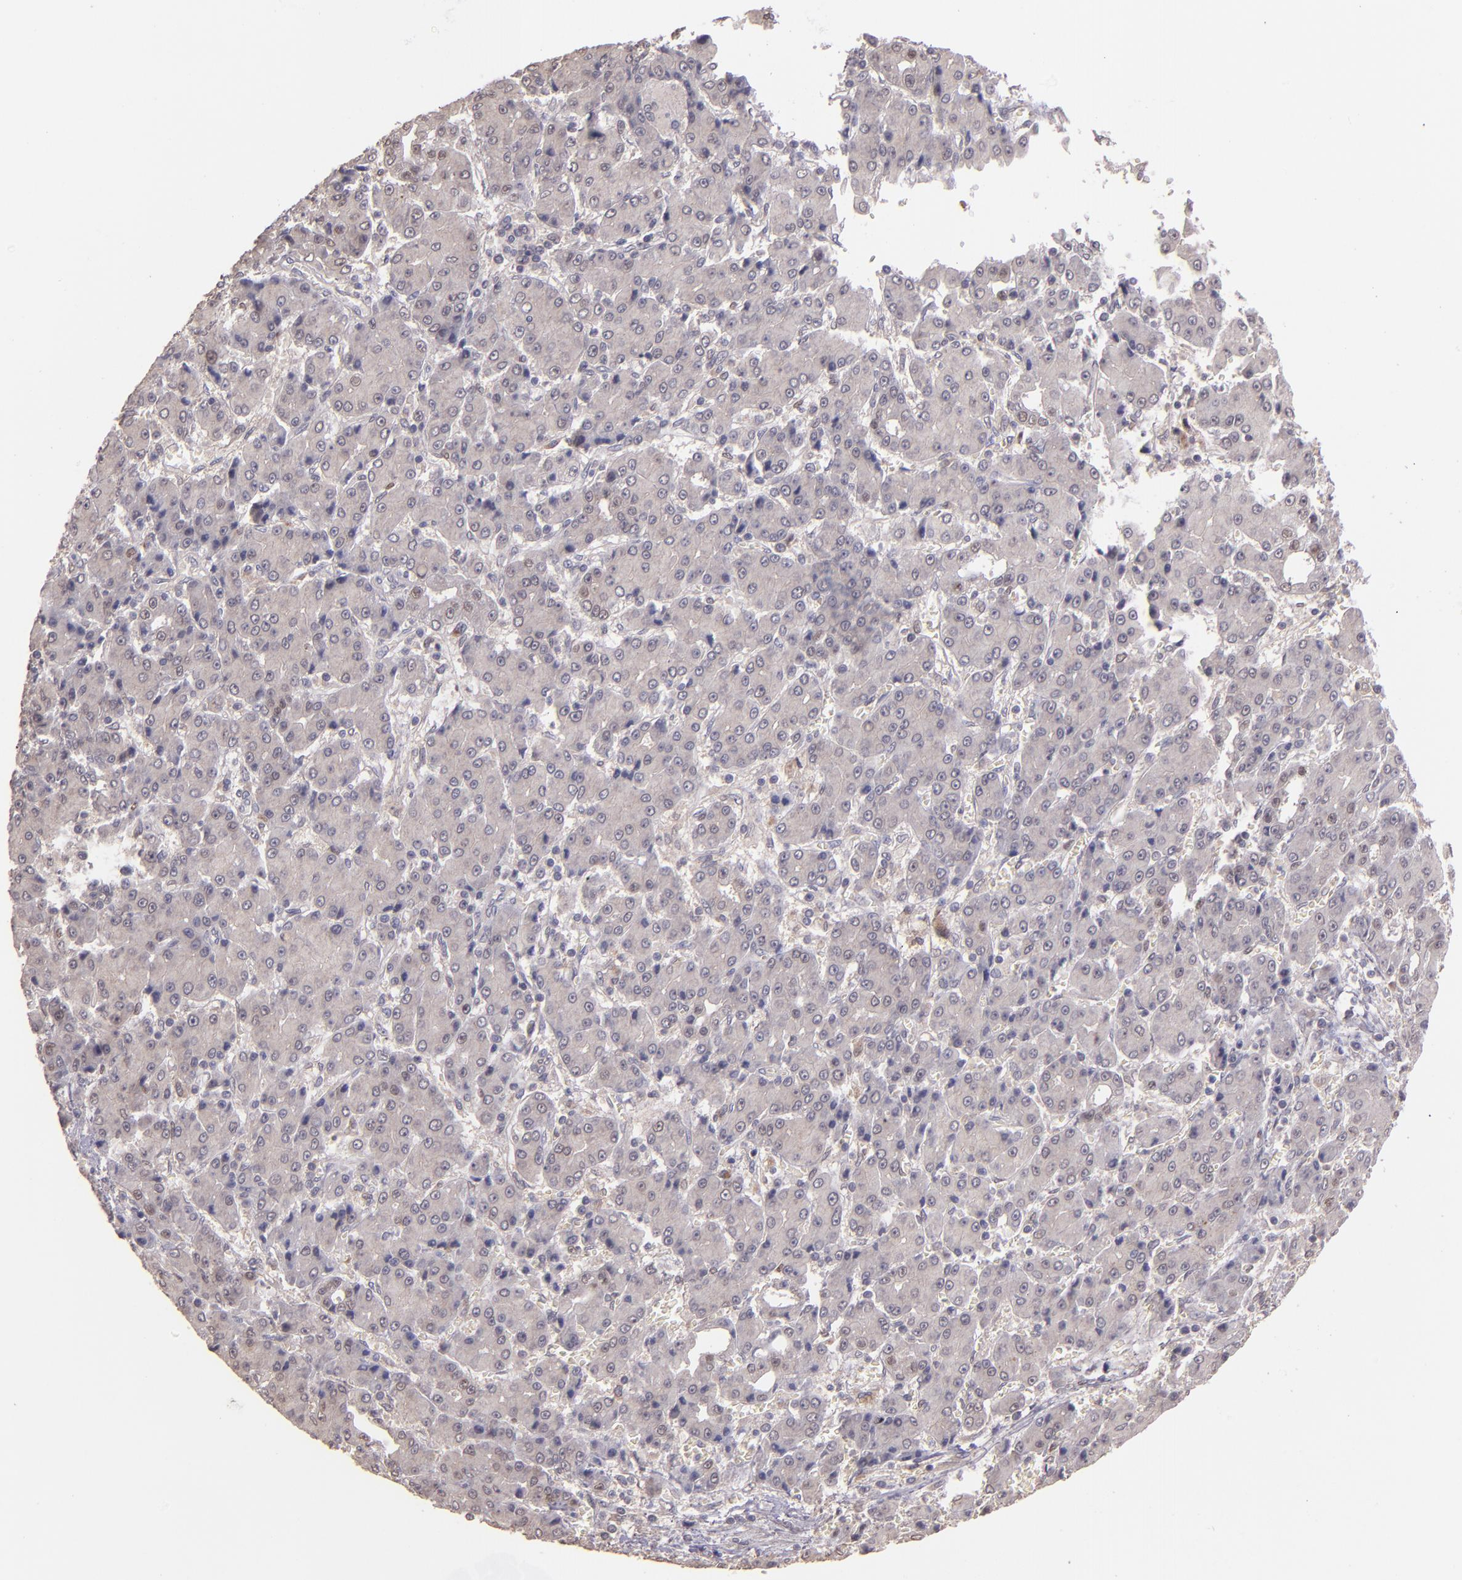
{"staining": {"intensity": "negative", "quantity": "none", "location": "none"}, "tissue": "liver cancer", "cell_type": "Tumor cells", "image_type": "cancer", "snomed": [{"axis": "morphology", "description": "Carcinoma, Hepatocellular, NOS"}, {"axis": "topography", "description": "Liver"}], "caption": "A high-resolution photomicrograph shows IHC staining of liver cancer (hepatocellular carcinoma), which shows no significant expression in tumor cells. (Immunohistochemistry (ihc), brightfield microscopy, high magnification).", "gene": "NUP62CL", "patient": {"sex": "male", "age": 69}}